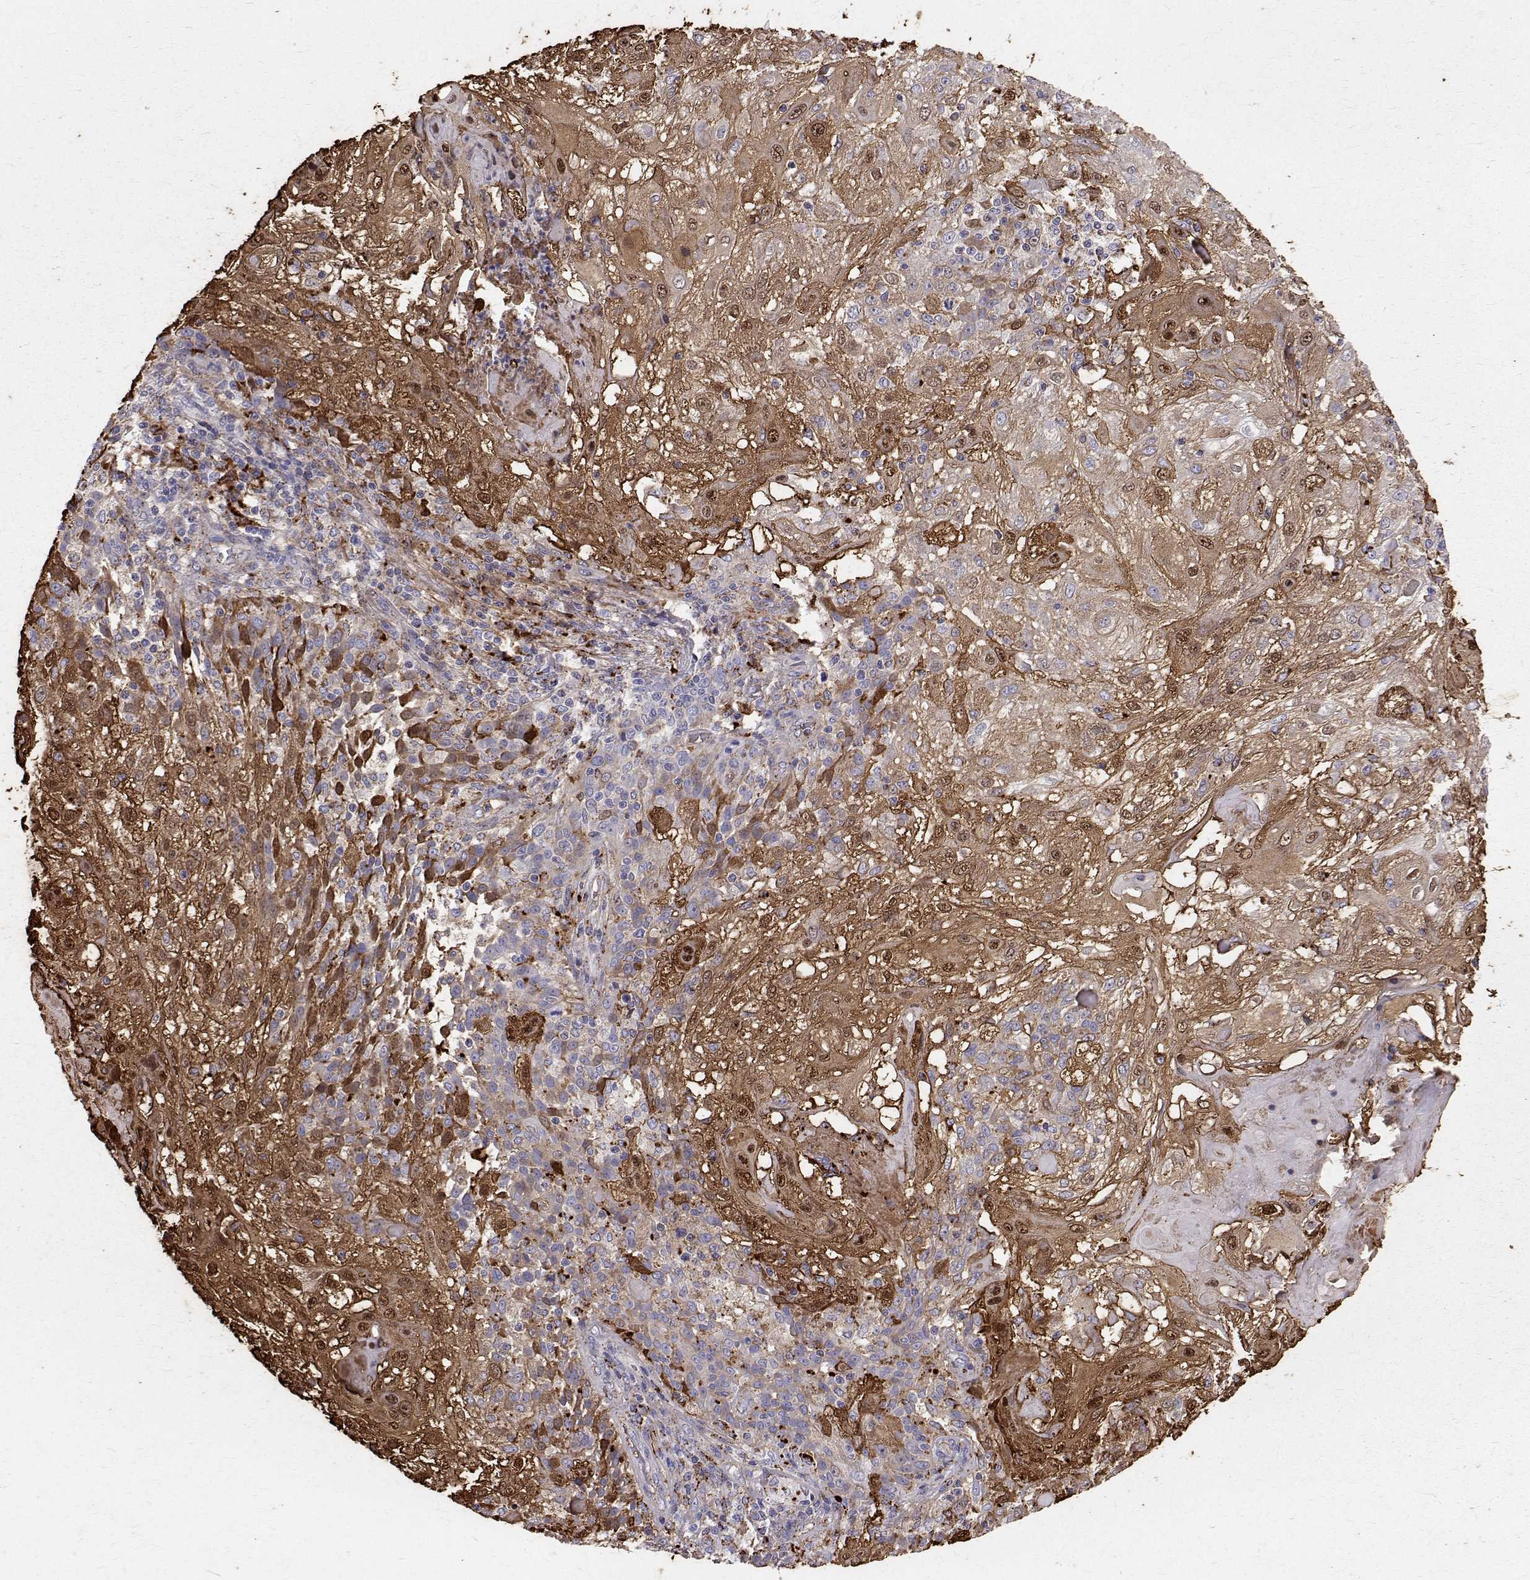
{"staining": {"intensity": "moderate", "quantity": ">75%", "location": "cytoplasmic/membranous,nuclear"}, "tissue": "skin cancer", "cell_type": "Tumor cells", "image_type": "cancer", "snomed": [{"axis": "morphology", "description": "Normal tissue, NOS"}, {"axis": "morphology", "description": "Squamous cell carcinoma, NOS"}, {"axis": "topography", "description": "Skin"}], "caption": "Skin squamous cell carcinoma stained with immunohistochemistry exhibits moderate cytoplasmic/membranous and nuclear staining in approximately >75% of tumor cells.", "gene": "TPP1", "patient": {"sex": "female", "age": 83}}